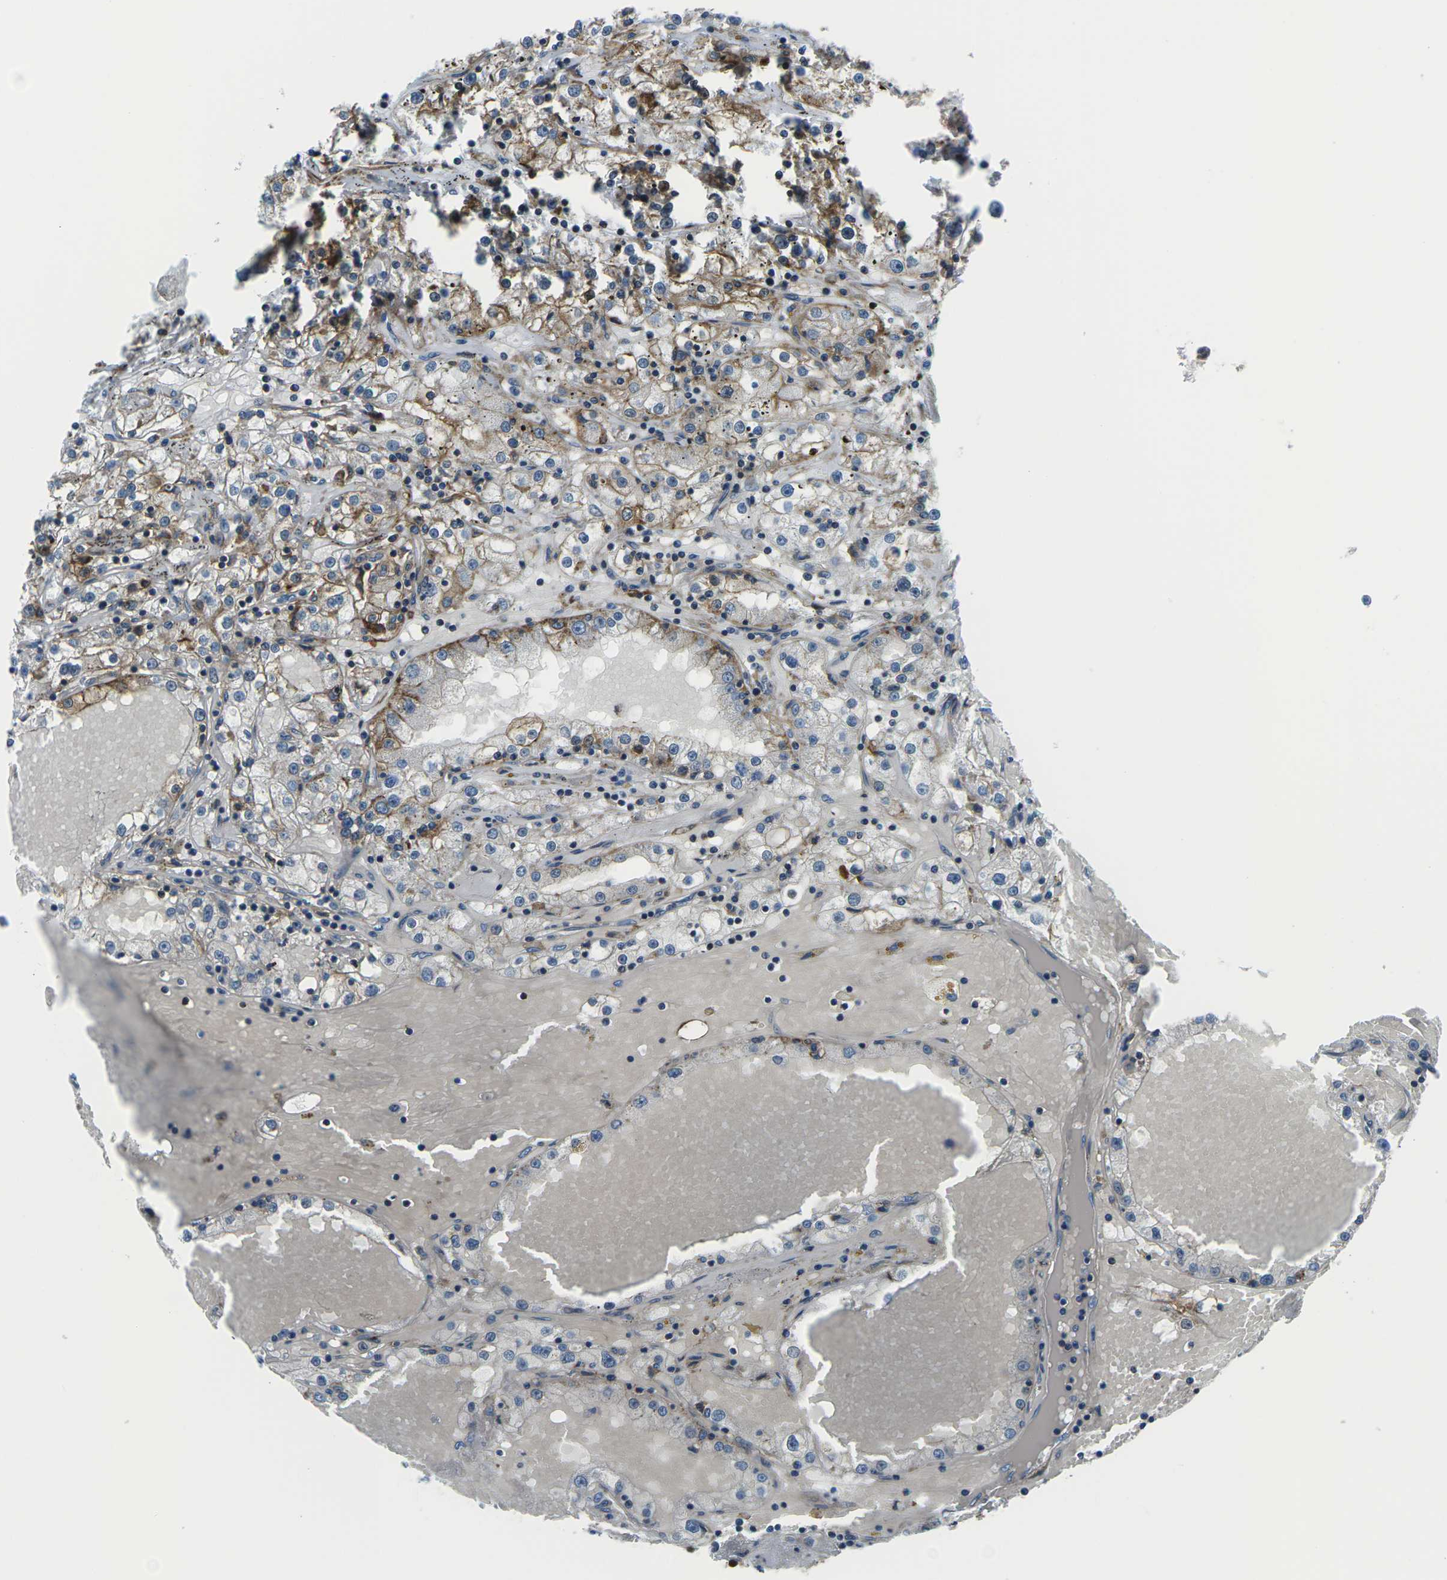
{"staining": {"intensity": "strong", "quantity": ">75%", "location": "cytoplasmic/membranous"}, "tissue": "renal cancer", "cell_type": "Tumor cells", "image_type": "cancer", "snomed": [{"axis": "morphology", "description": "Adenocarcinoma, NOS"}, {"axis": "topography", "description": "Kidney"}], "caption": "Immunohistochemistry (IHC) staining of renal adenocarcinoma, which shows high levels of strong cytoplasmic/membranous expression in approximately >75% of tumor cells indicating strong cytoplasmic/membranous protein positivity. The staining was performed using DAB (3,3'-diaminobenzidine) (brown) for protein detection and nuclei were counterstained in hematoxylin (blue).", "gene": "SOCS4", "patient": {"sex": "male", "age": 56}}